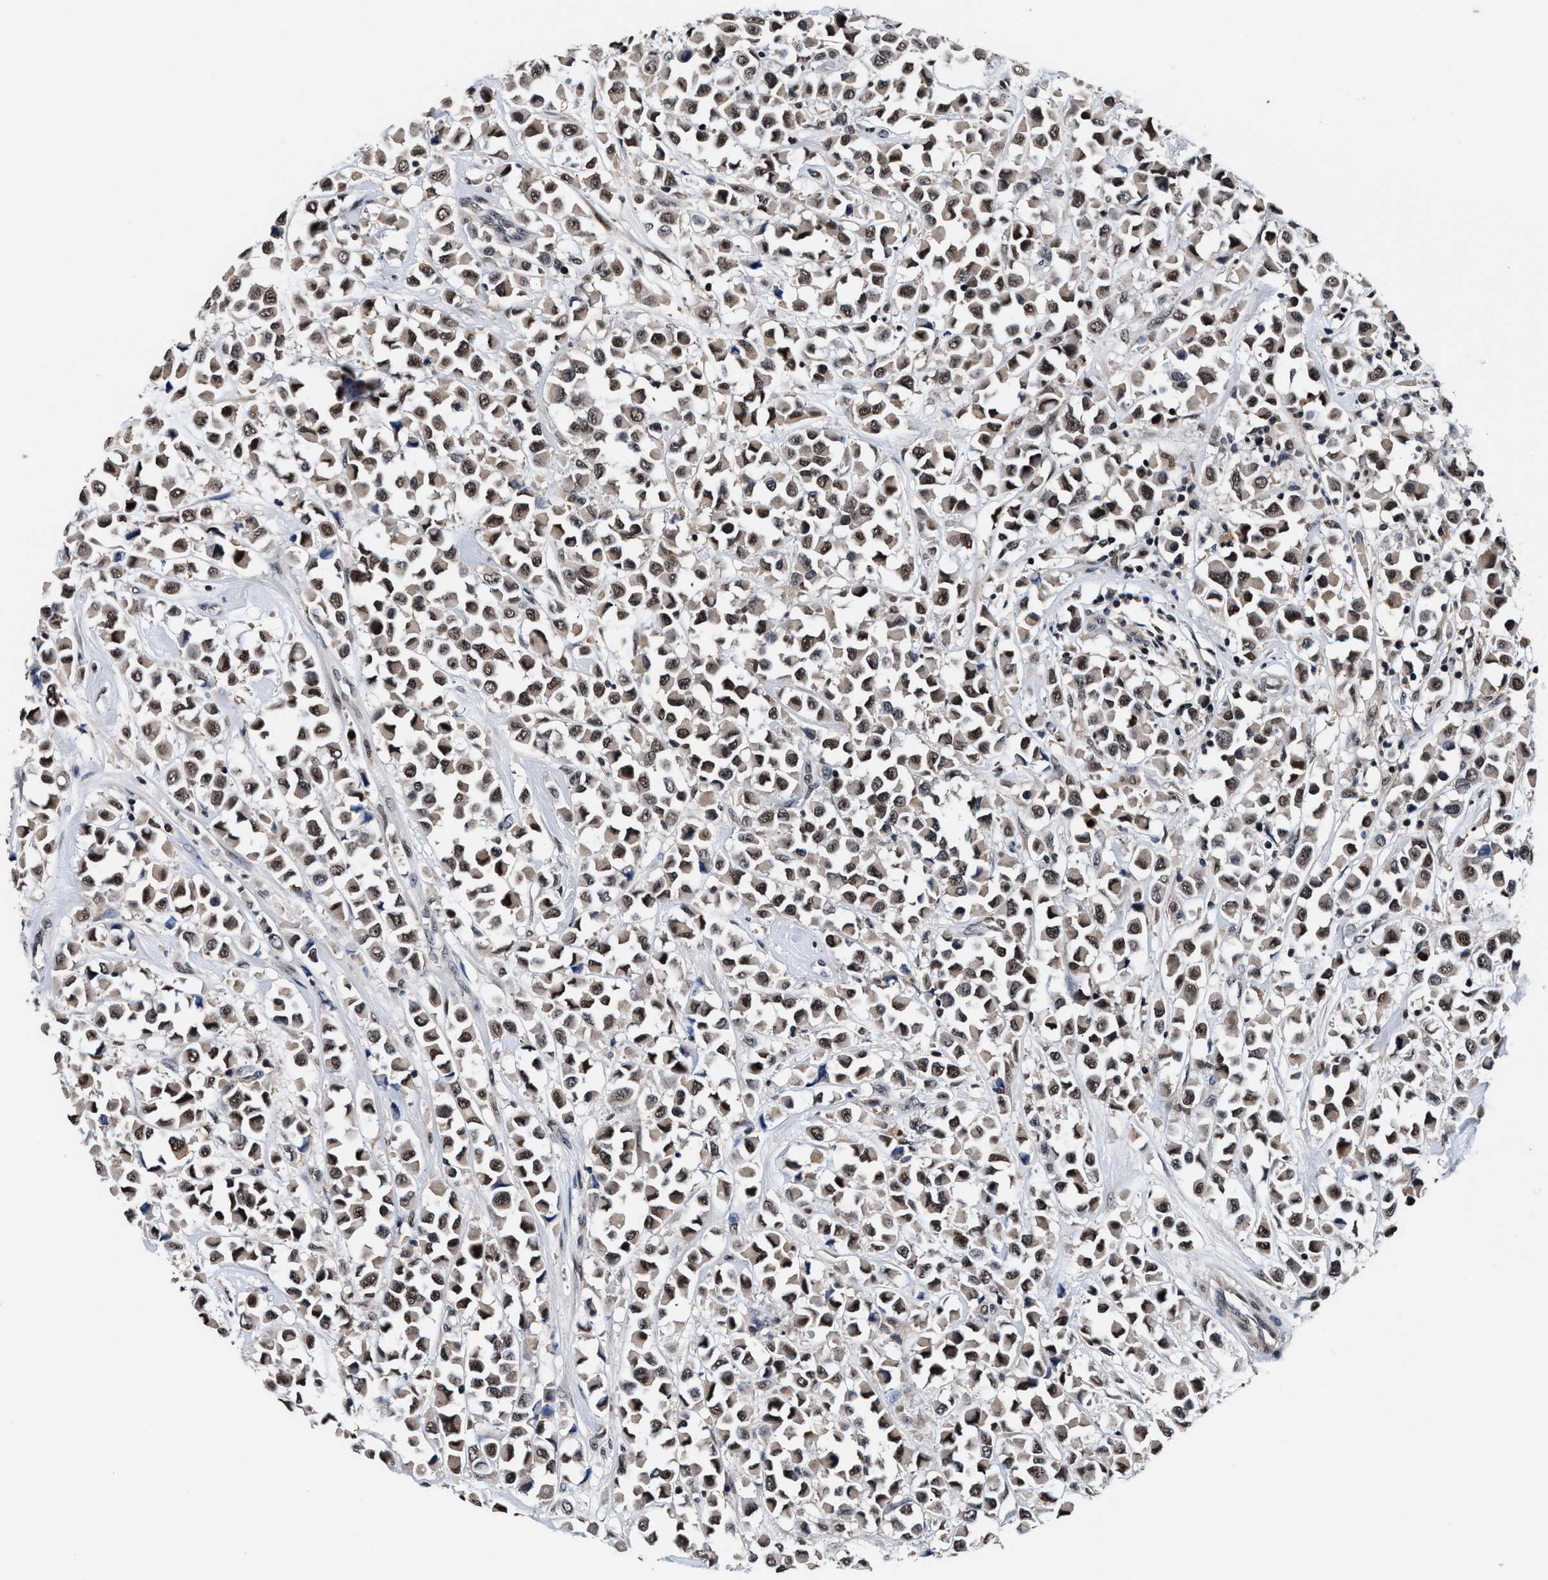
{"staining": {"intensity": "moderate", "quantity": ">75%", "location": "nuclear"}, "tissue": "breast cancer", "cell_type": "Tumor cells", "image_type": "cancer", "snomed": [{"axis": "morphology", "description": "Duct carcinoma"}, {"axis": "topography", "description": "Breast"}], "caption": "DAB immunohistochemical staining of infiltrating ductal carcinoma (breast) displays moderate nuclear protein staining in approximately >75% of tumor cells. (IHC, brightfield microscopy, high magnification).", "gene": "USP16", "patient": {"sex": "female", "age": 61}}